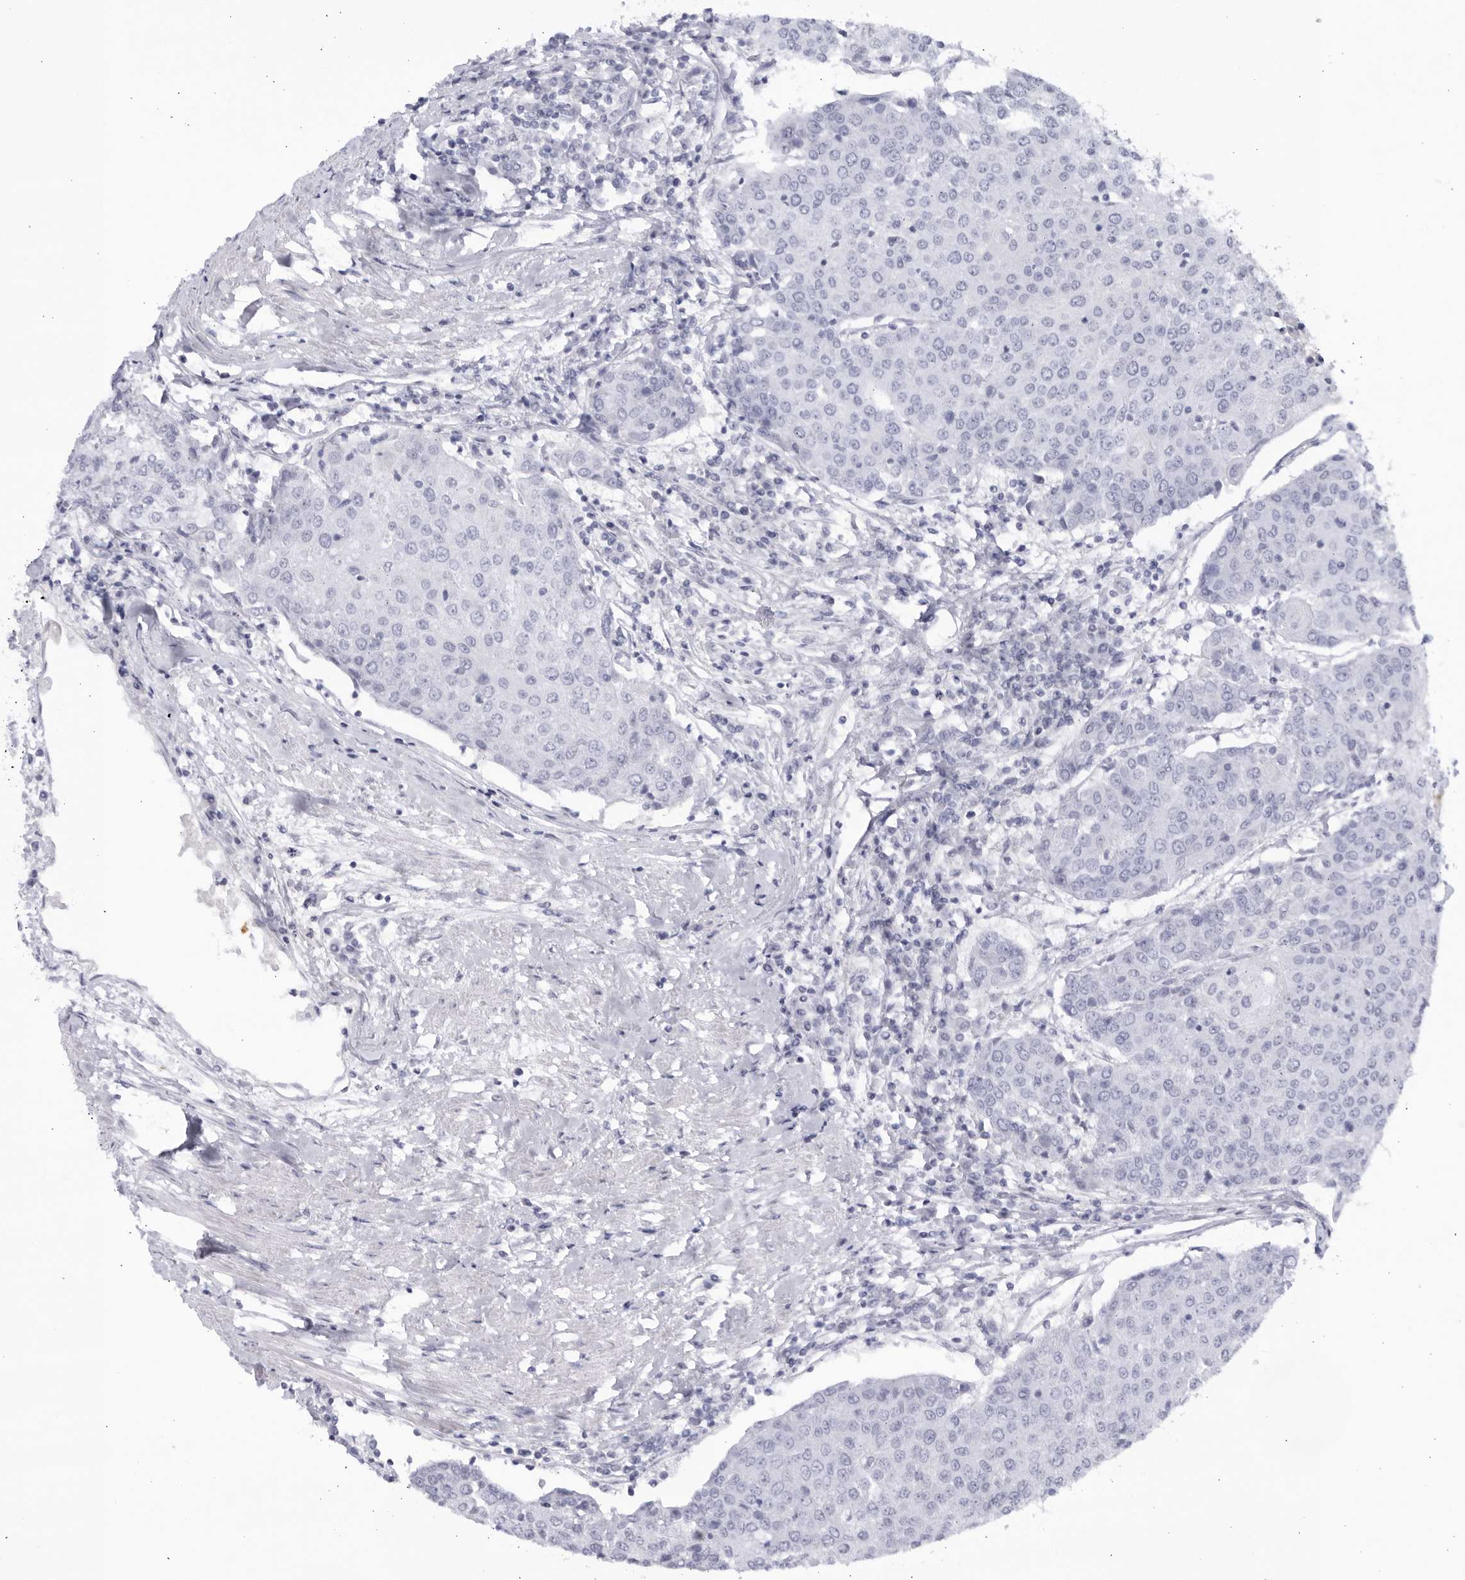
{"staining": {"intensity": "negative", "quantity": "none", "location": "none"}, "tissue": "urothelial cancer", "cell_type": "Tumor cells", "image_type": "cancer", "snomed": [{"axis": "morphology", "description": "Urothelial carcinoma, High grade"}, {"axis": "topography", "description": "Urinary bladder"}], "caption": "Tumor cells show no significant expression in urothelial cancer.", "gene": "CNBD1", "patient": {"sex": "female", "age": 85}}